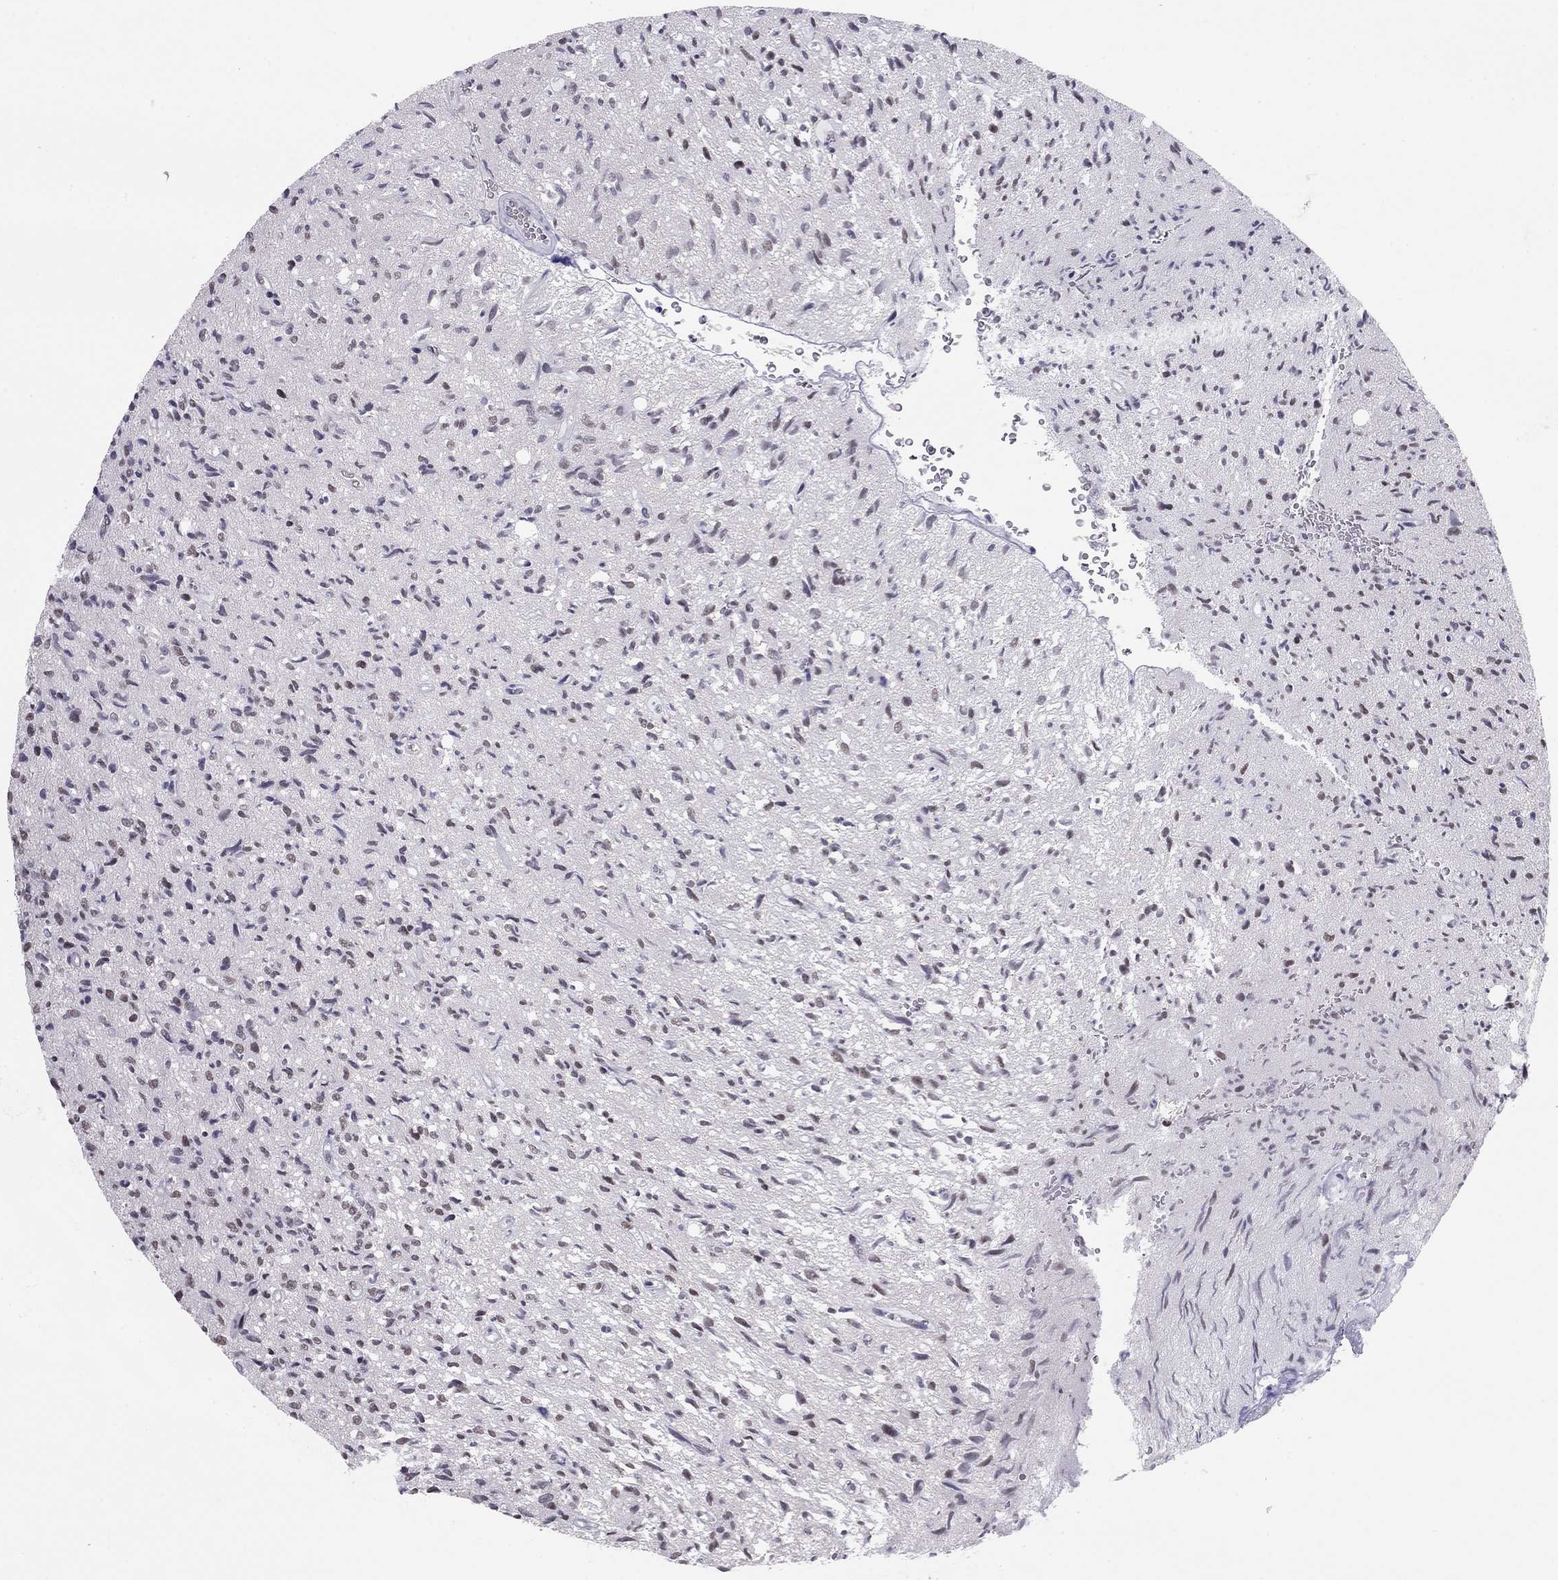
{"staining": {"intensity": "weak", "quantity": "<25%", "location": "nuclear"}, "tissue": "glioma", "cell_type": "Tumor cells", "image_type": "cancer", "snomed": [{"axis": "morphology", "description": "Glioma, malignant, High grade"}, {"axis": "topography", "description": "Brain"}], "caption": "A photomicrograph of human glioma is negative for staining in tumor cells.", "gene": "DOT1L", "patient": {"sex": "male", "age": 64}}